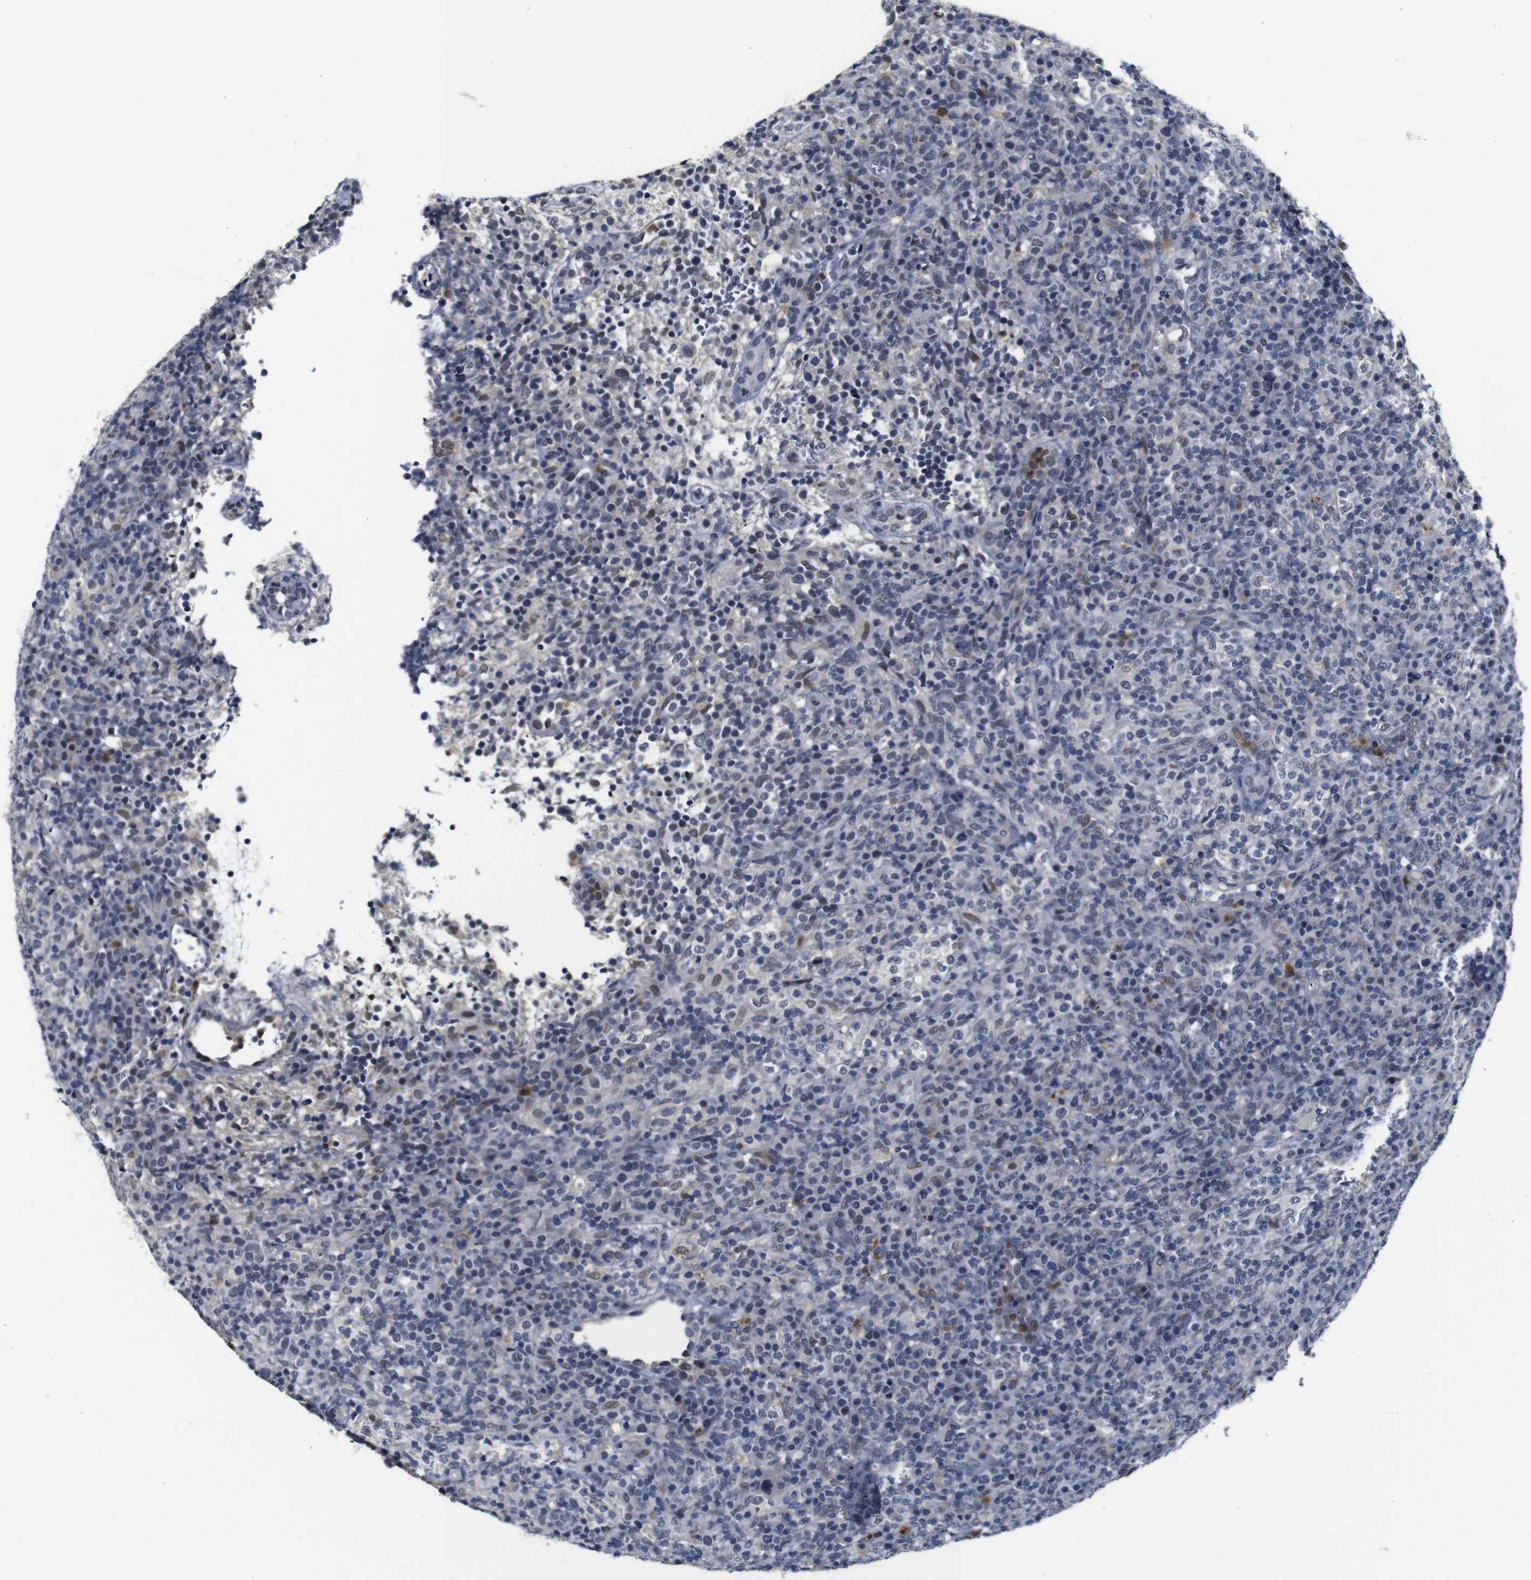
{"staining": {"intensity": "moderate", "quantity": "<25%", "location": "cytoplasmic/membranous"}, "tissue": "lymphoma", "cell_type": "Tumor cells", "image_type": "cancer", "snomed": [{"axis": "morphology", "description": "Malignant lymphoma, non-Hodgkin's type, High grade"}, {"axis": "topography", "description": "Lymph node"}], "caption": "Immunohistochemical staining of lymphoma shows low levels of moderate cytoplasmic/membranous protein staining in about <25% of tumor cells.", "gene": "NTRK3", "patient": {"sex": "female", "age": 76}}